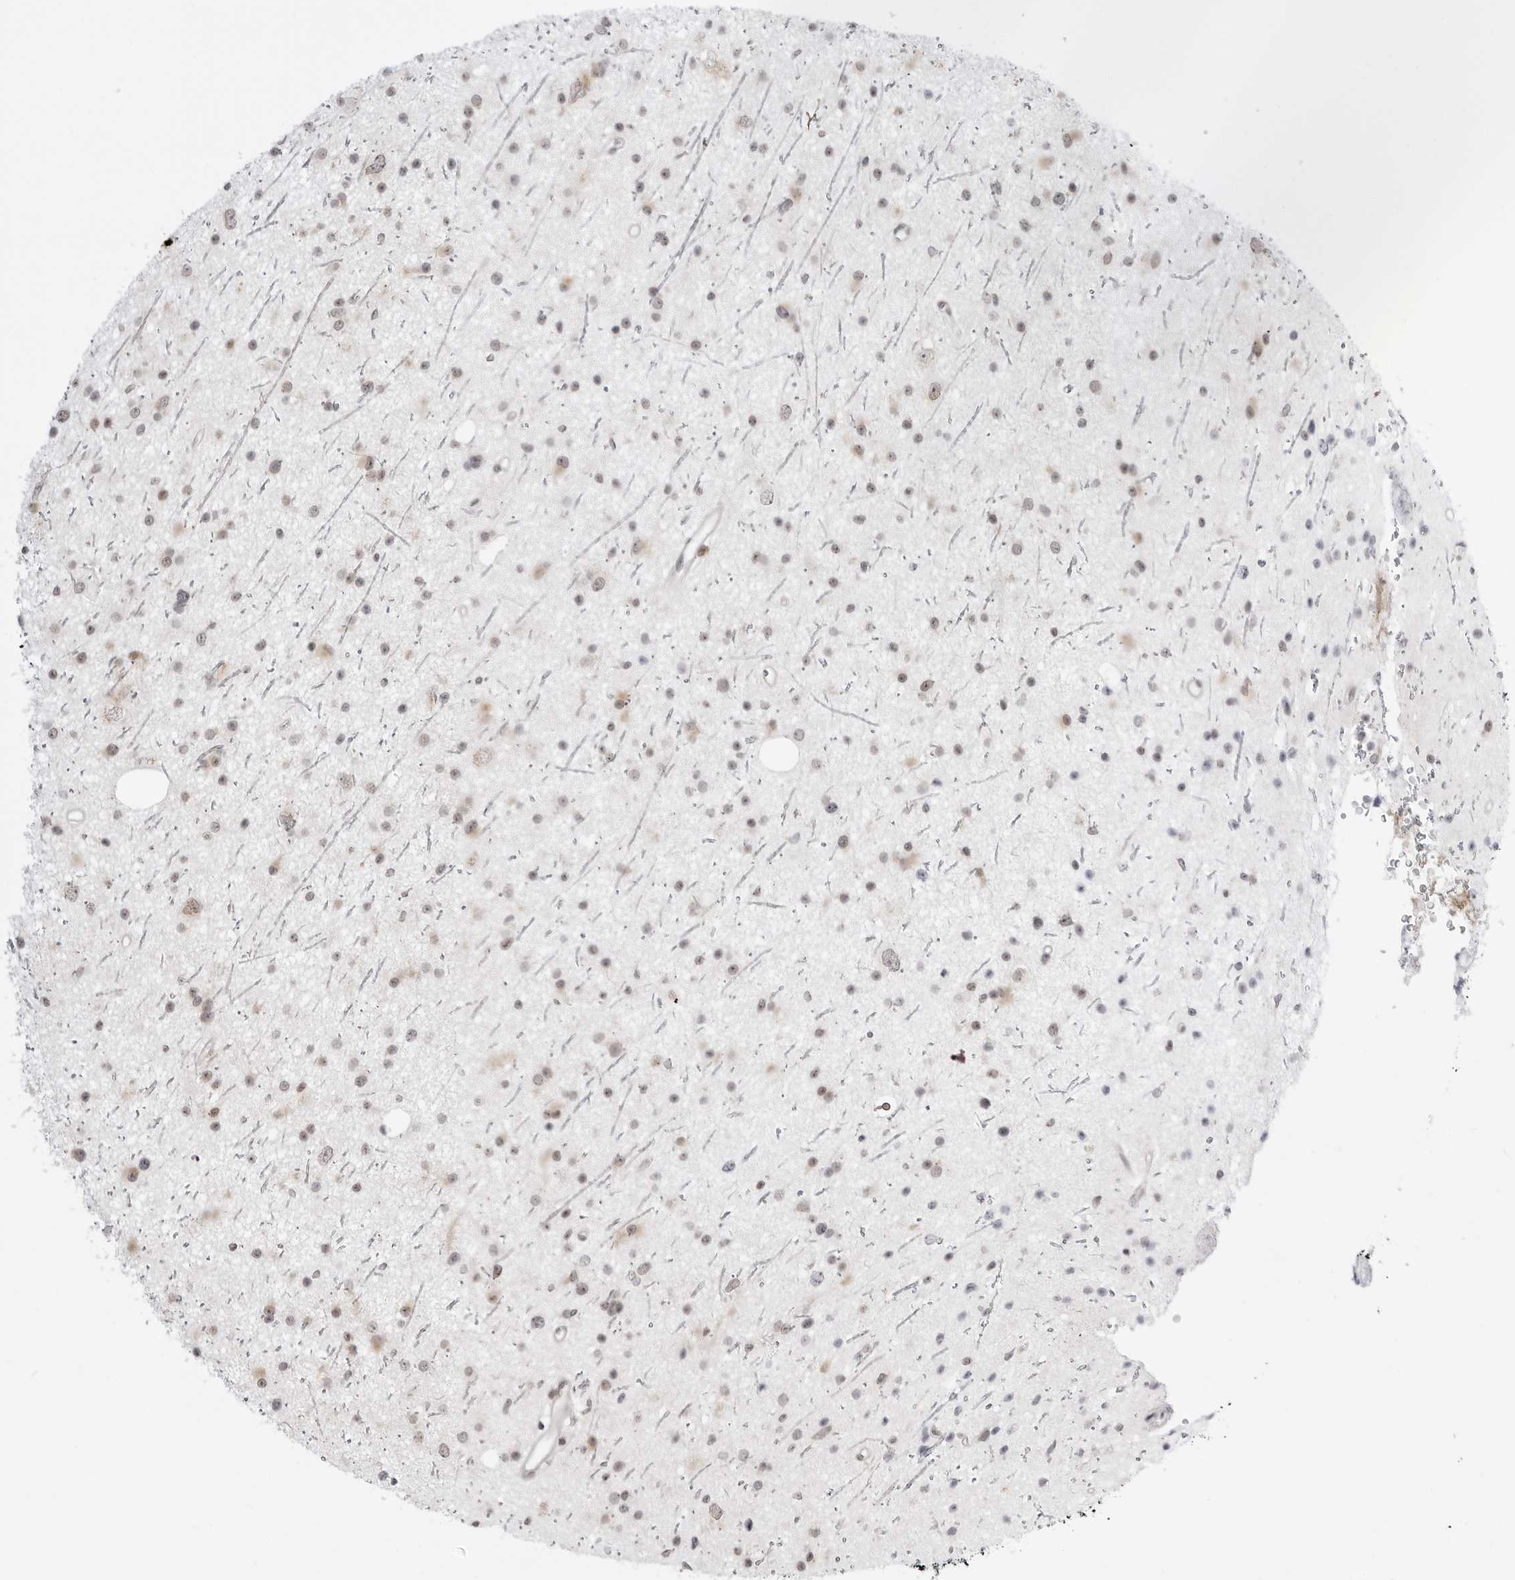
{"staining": {"intensity": "weak", "quantity": "25%-75%", "location": "nuclear"}, "tissue": "glioma", "cell_type": "Tumor cells", "image_type": "cancer", "snomed": [{"axis": "morphology", "description": "Glioma, malignant, Low grade"}, {"axis": "topography", "description": "Cerebral cortex"}], "caption": "DAB immunohistochemical staining of human glioma shows weak nuclear protein staining in approximately 25%-75% of tumor cells.", "gene": "PPP2R5C", "patient": {"sex": "female", "age": 39}}